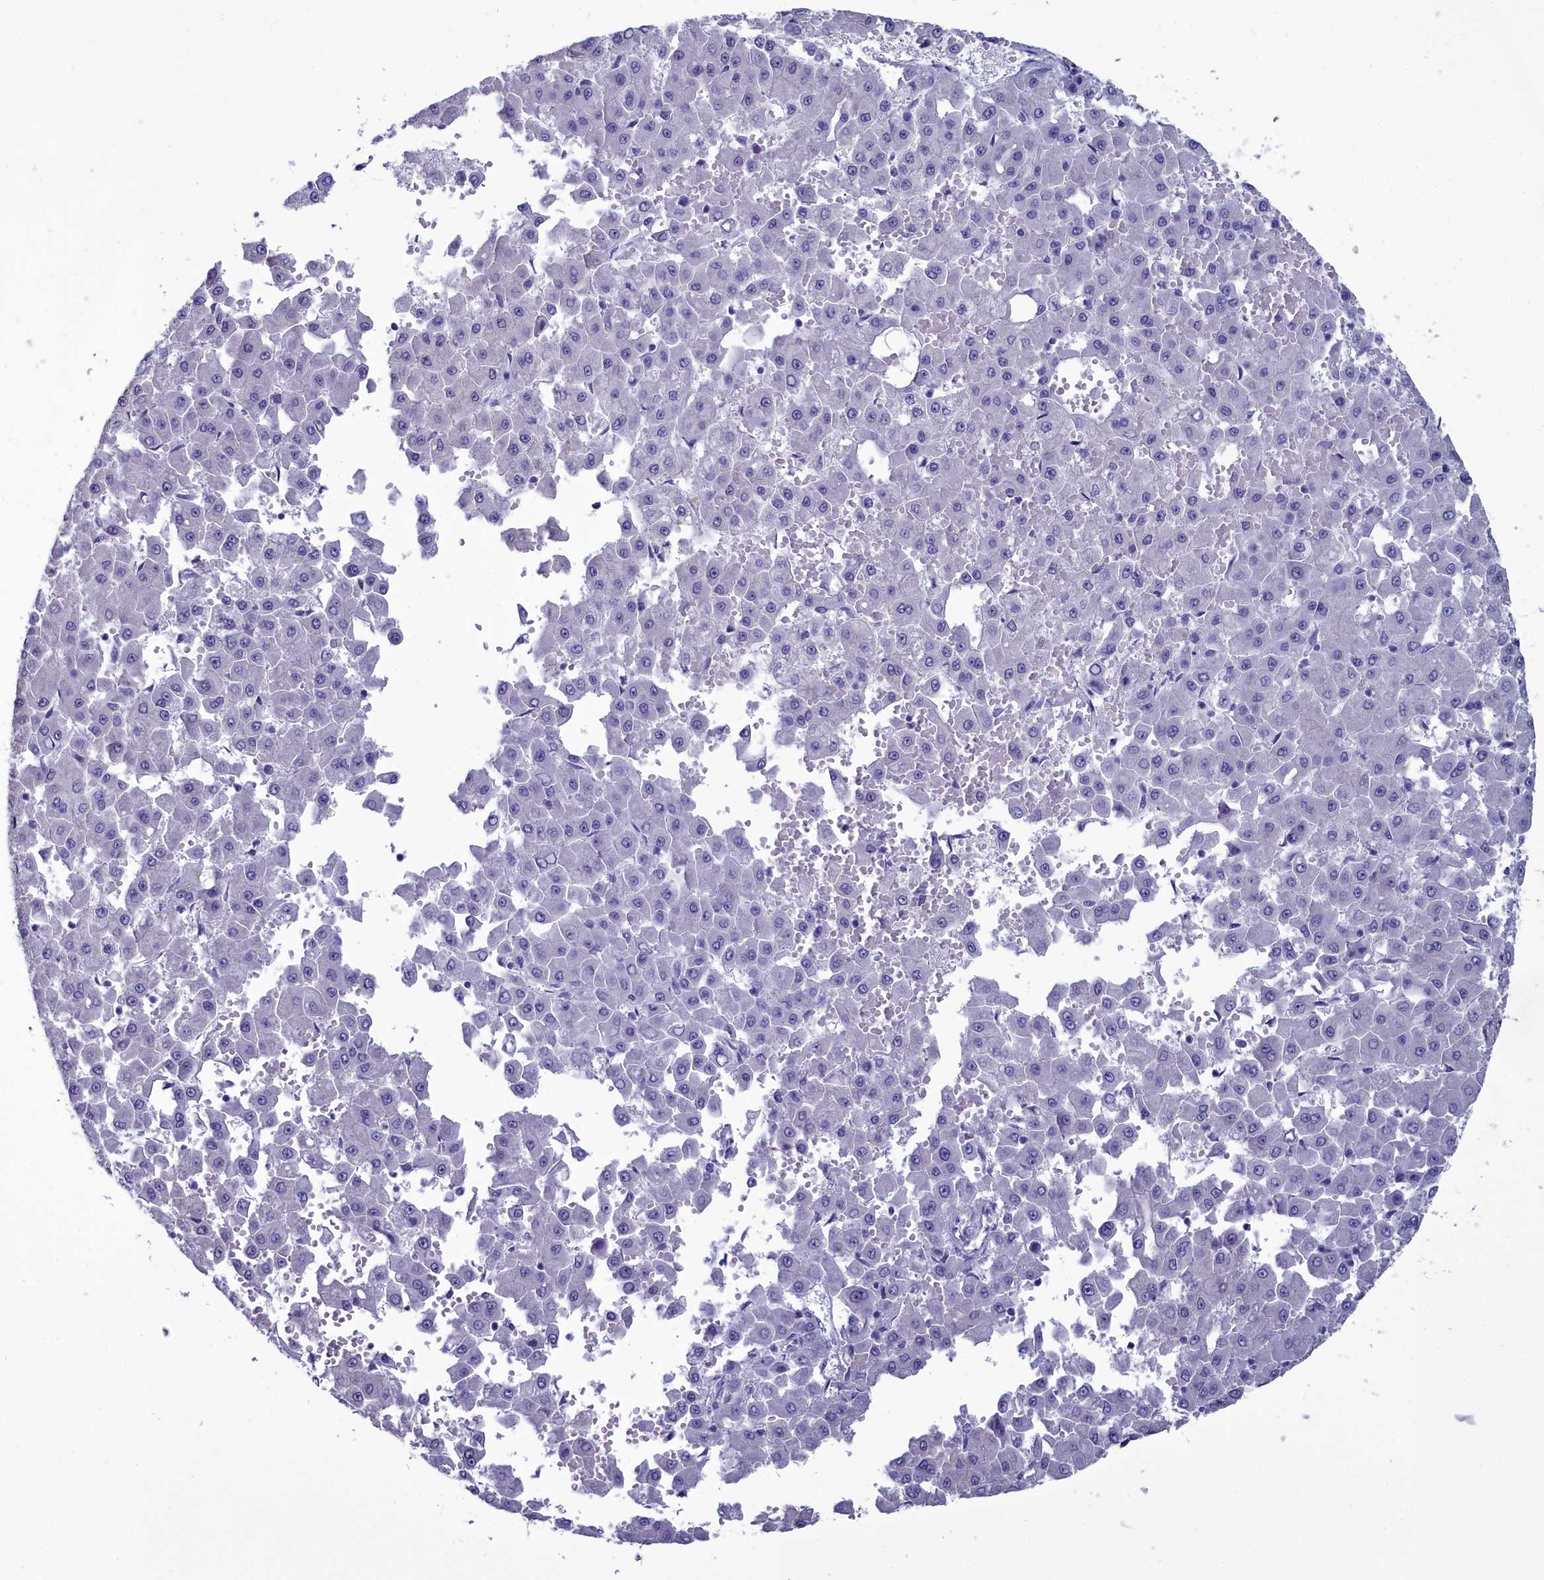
{"staining": {"intensity": "negative", "quantity": "none", "location": "none"}, "tissue": "liver cancer", "cell_type": "Tumor cells", "image_type": "cancer", "snomed": [{"axis": "morphology", "description": "Carcinoma, Hepatocellular, NOS"}, {"axis": "topography", "description": "Liver"}], "caption": "Immunohistochemical staining of liver hepatocellular carcinoma demonstrates no significant staining in tumor cells.", "gene": "MAP6", "patient": {"sex": "male", "age": 47}}